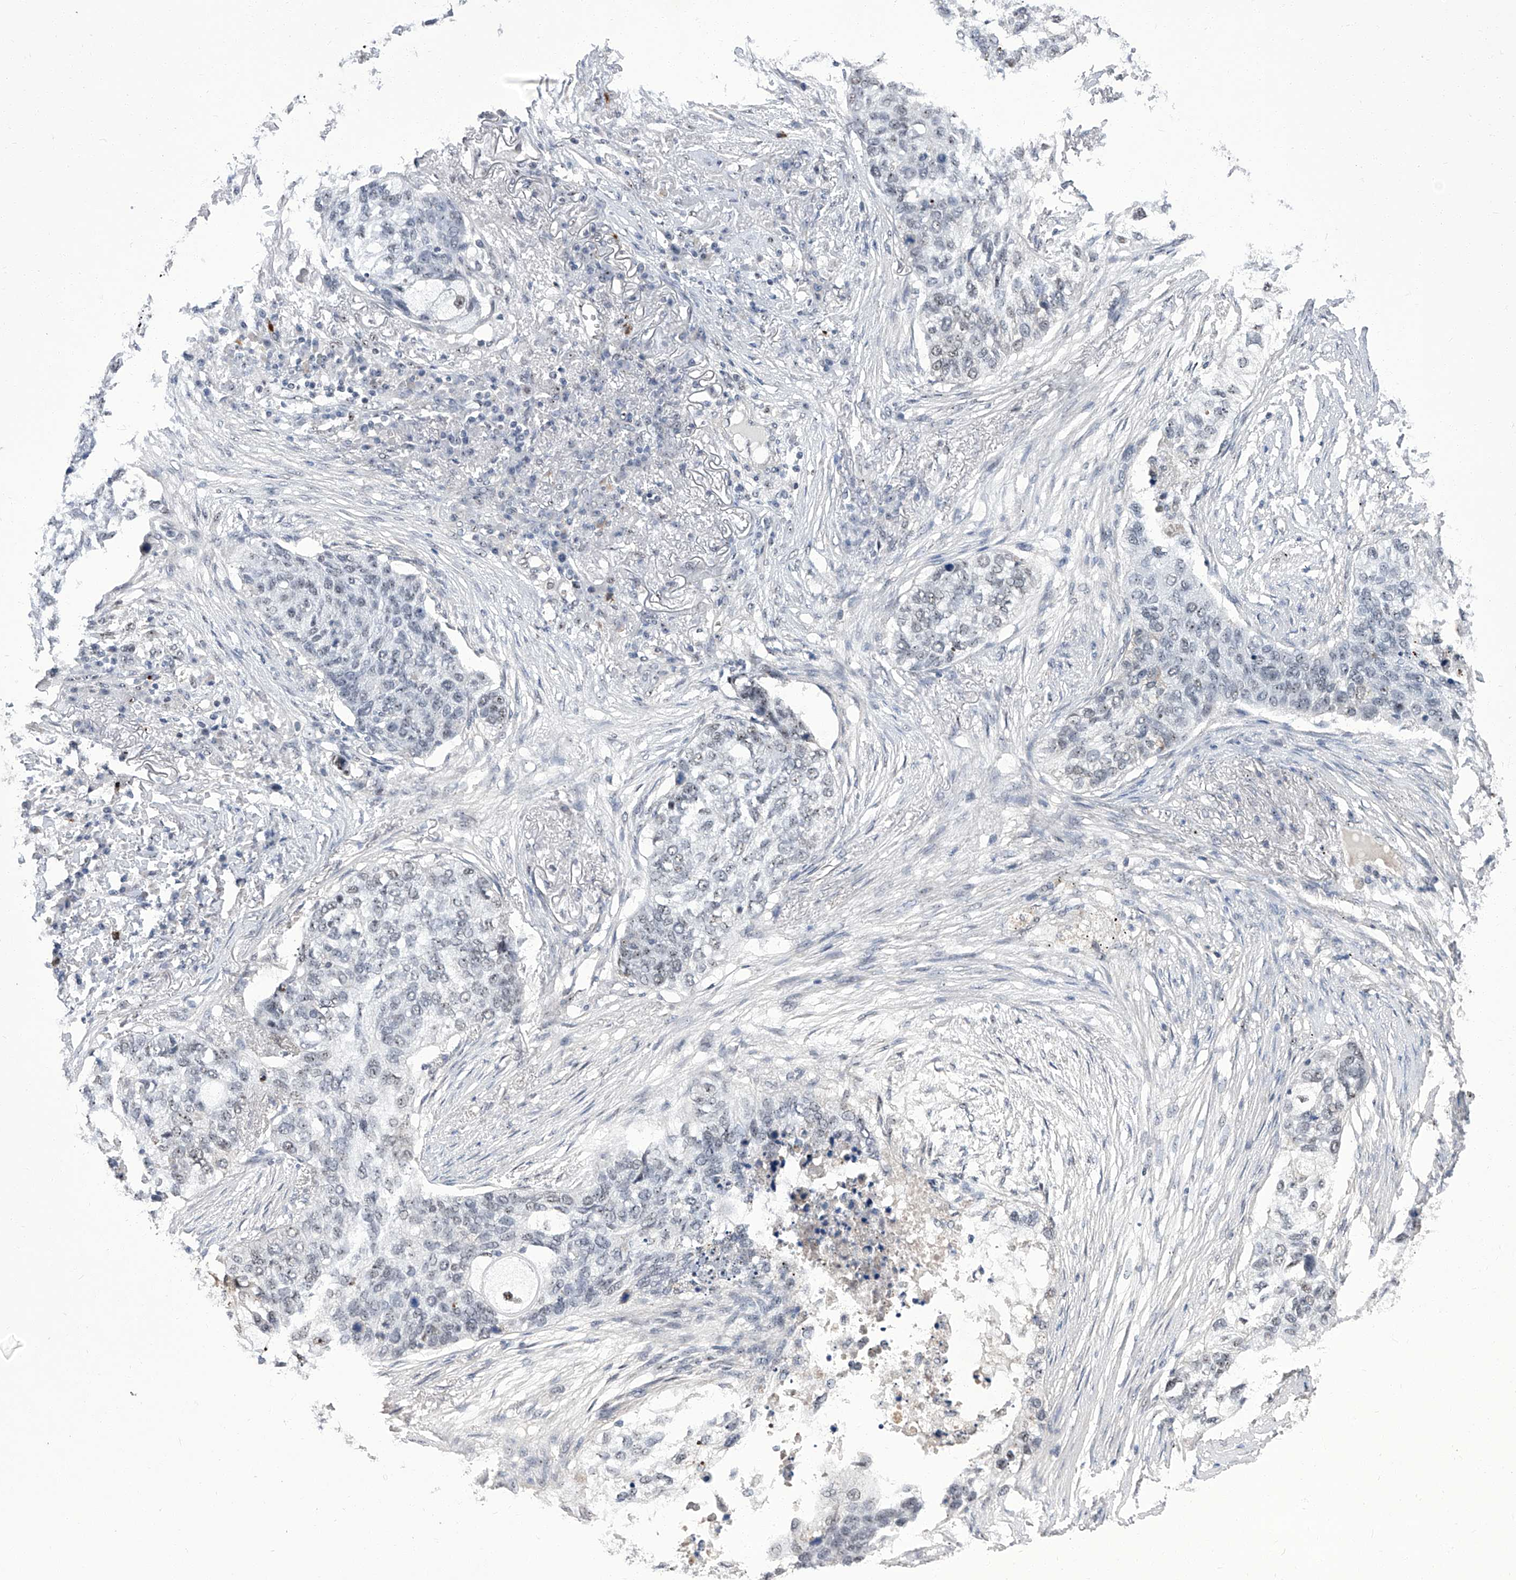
{"staining": {"intensity": "negative", "quantity": "none", "location": "none"}, "tissue": "lung cancer", "cell_type": "Tumor cells", "image_type": "cancer", "snomed": [{"axis": "morphology", "description": "Squamous cell carcinoma, NOS"}, {"axis": "topography", "description": "Lung"}], "caption": "The histopathology image displays no staining of tumor cells in squamous cell carcinoma (lung). (DAB (3,3'-diaminobenzidine) IHC, high magnification).", "gene": "CMTR1", "patient": {"sex": "female", "age": 63}}